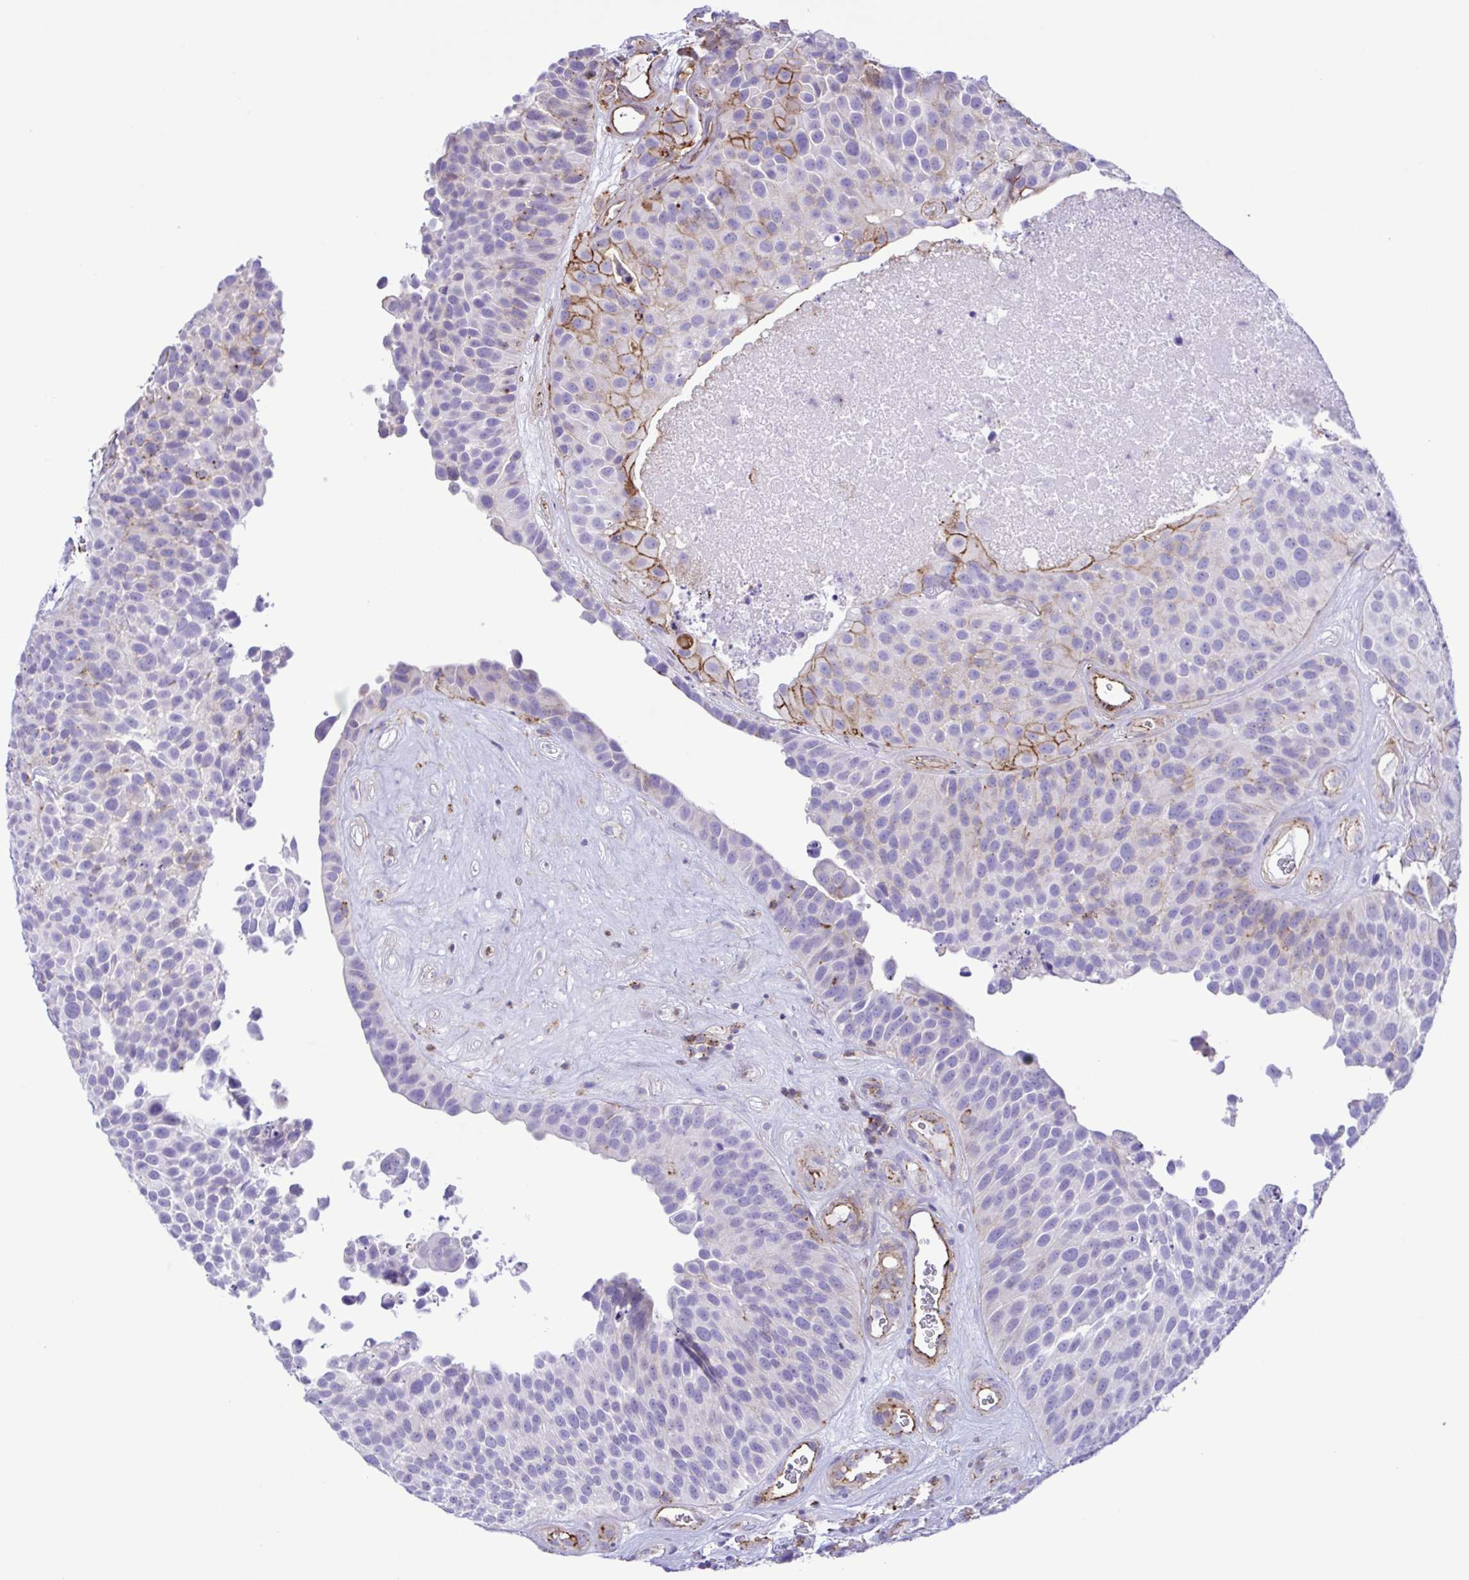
{"staining": {"intensity": "moderate", "quantity": "<25%", "location": "cytoplasmic/membranous"}, "tissue": "urothelial cancer", "cell_type": "Tumor cells", "image_type": "cancer", "snomed": [{"axis": "morphology", "description": "Urothelial carcinoma, Low grade"}, {"axis": "topography", "description": "Urinary bladder"}], "caption": "Low-grade urothelial carcinoma stained for a protein reveals moderate cytoplasmic/membranous positivity in tumor cells.", "gene": "FLT1", "patient": {"sex": "male", "age": 76}}